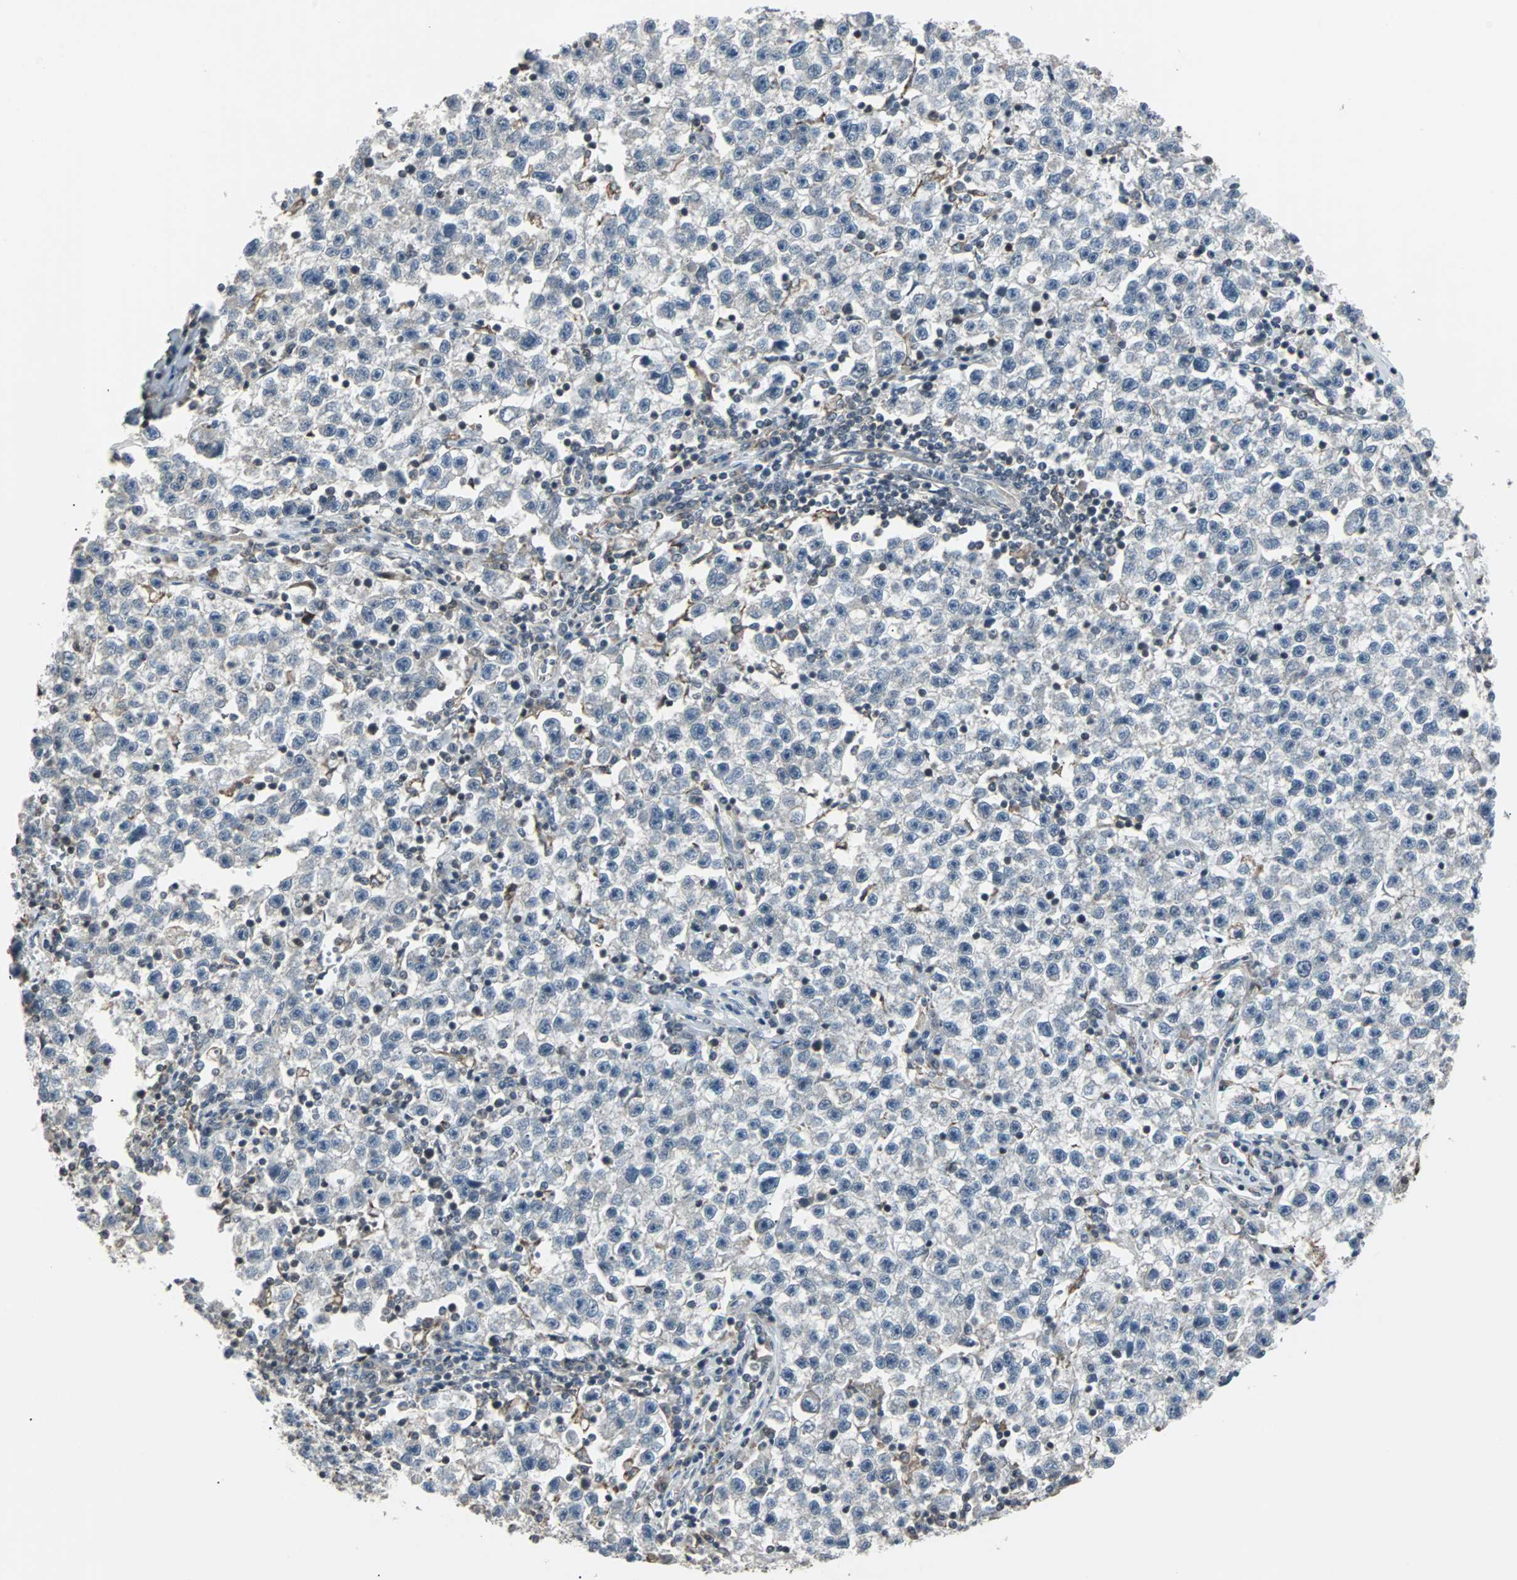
{"staining": {"intensity": "negative", "quantity": "none", "location": "none"}, "tissue": "testis cancer", "cell_type": "Tumor cells", "image_type": "cancer", "snomed": [{"axis": "morphology", "description": "Seminoma, NOS"}, {"axis": "topography", "description": "Testis"}], "caption": "Testis seminoma was stained to show a protein in brown. There is no significant expression in tumor cells.", "gene": "TERF2IP", "patient": {"sex": "male", "age": 22}}